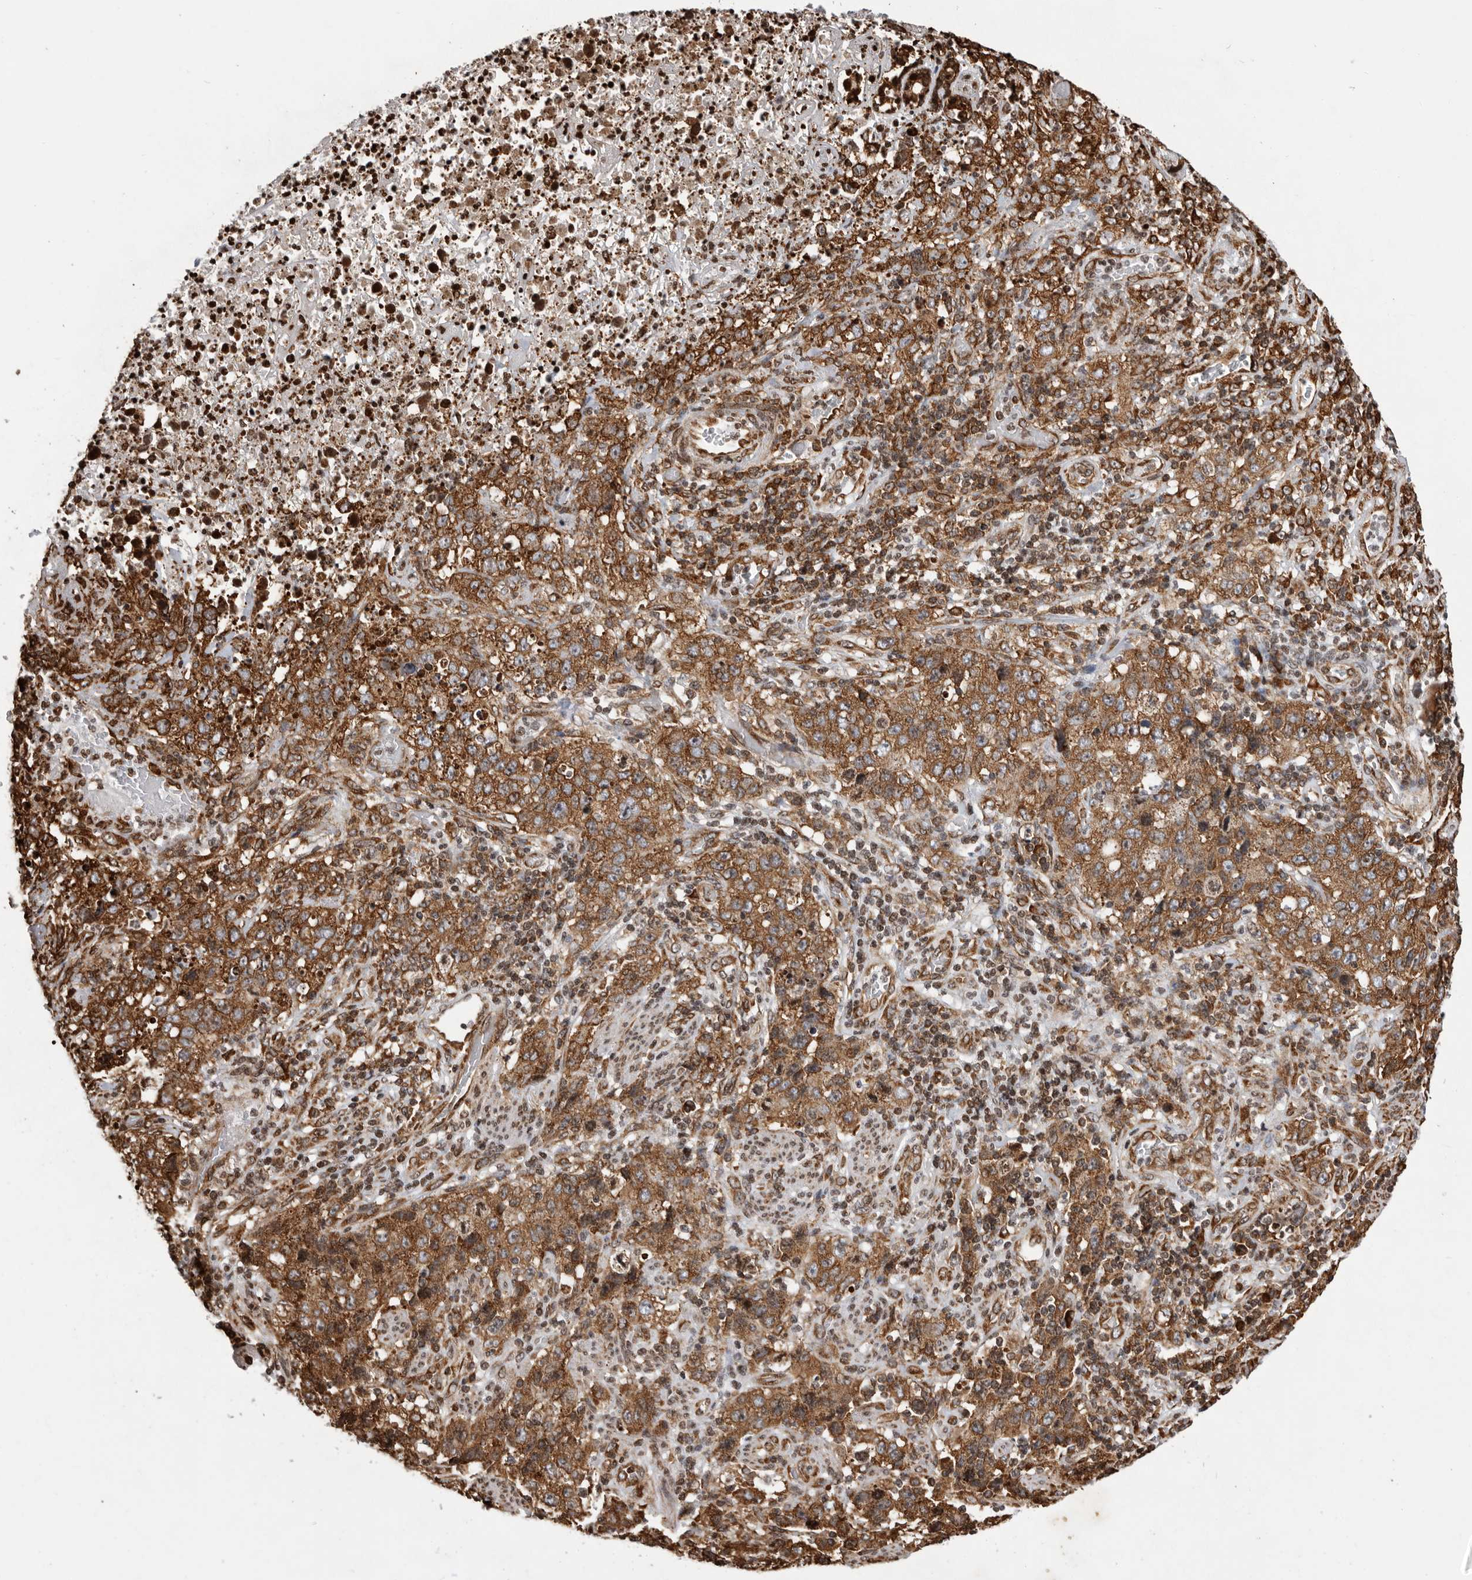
{"staining": {"intensity": "moderate", "quantity": ">75%", "location": "cytoplasmic/membranous"}, "tissue": "stomach cancer", "cell_type": "Tumor cells", "image_type": "cancer", "snomed": [{"axis": "morphology", "description": "Adenocarcinoma, NOS"}, {"axis": "topography", "description": "Stomach"}], "caption": "Brown immunohistochemical staining in stomach cancer demonstrates moderate cytoplasmic/membranous positivity in about >75% of tumor cells. Nuclei are stained in blue.", "gene": "FZD3", "patient": {"sex": "male", "age": 48}}